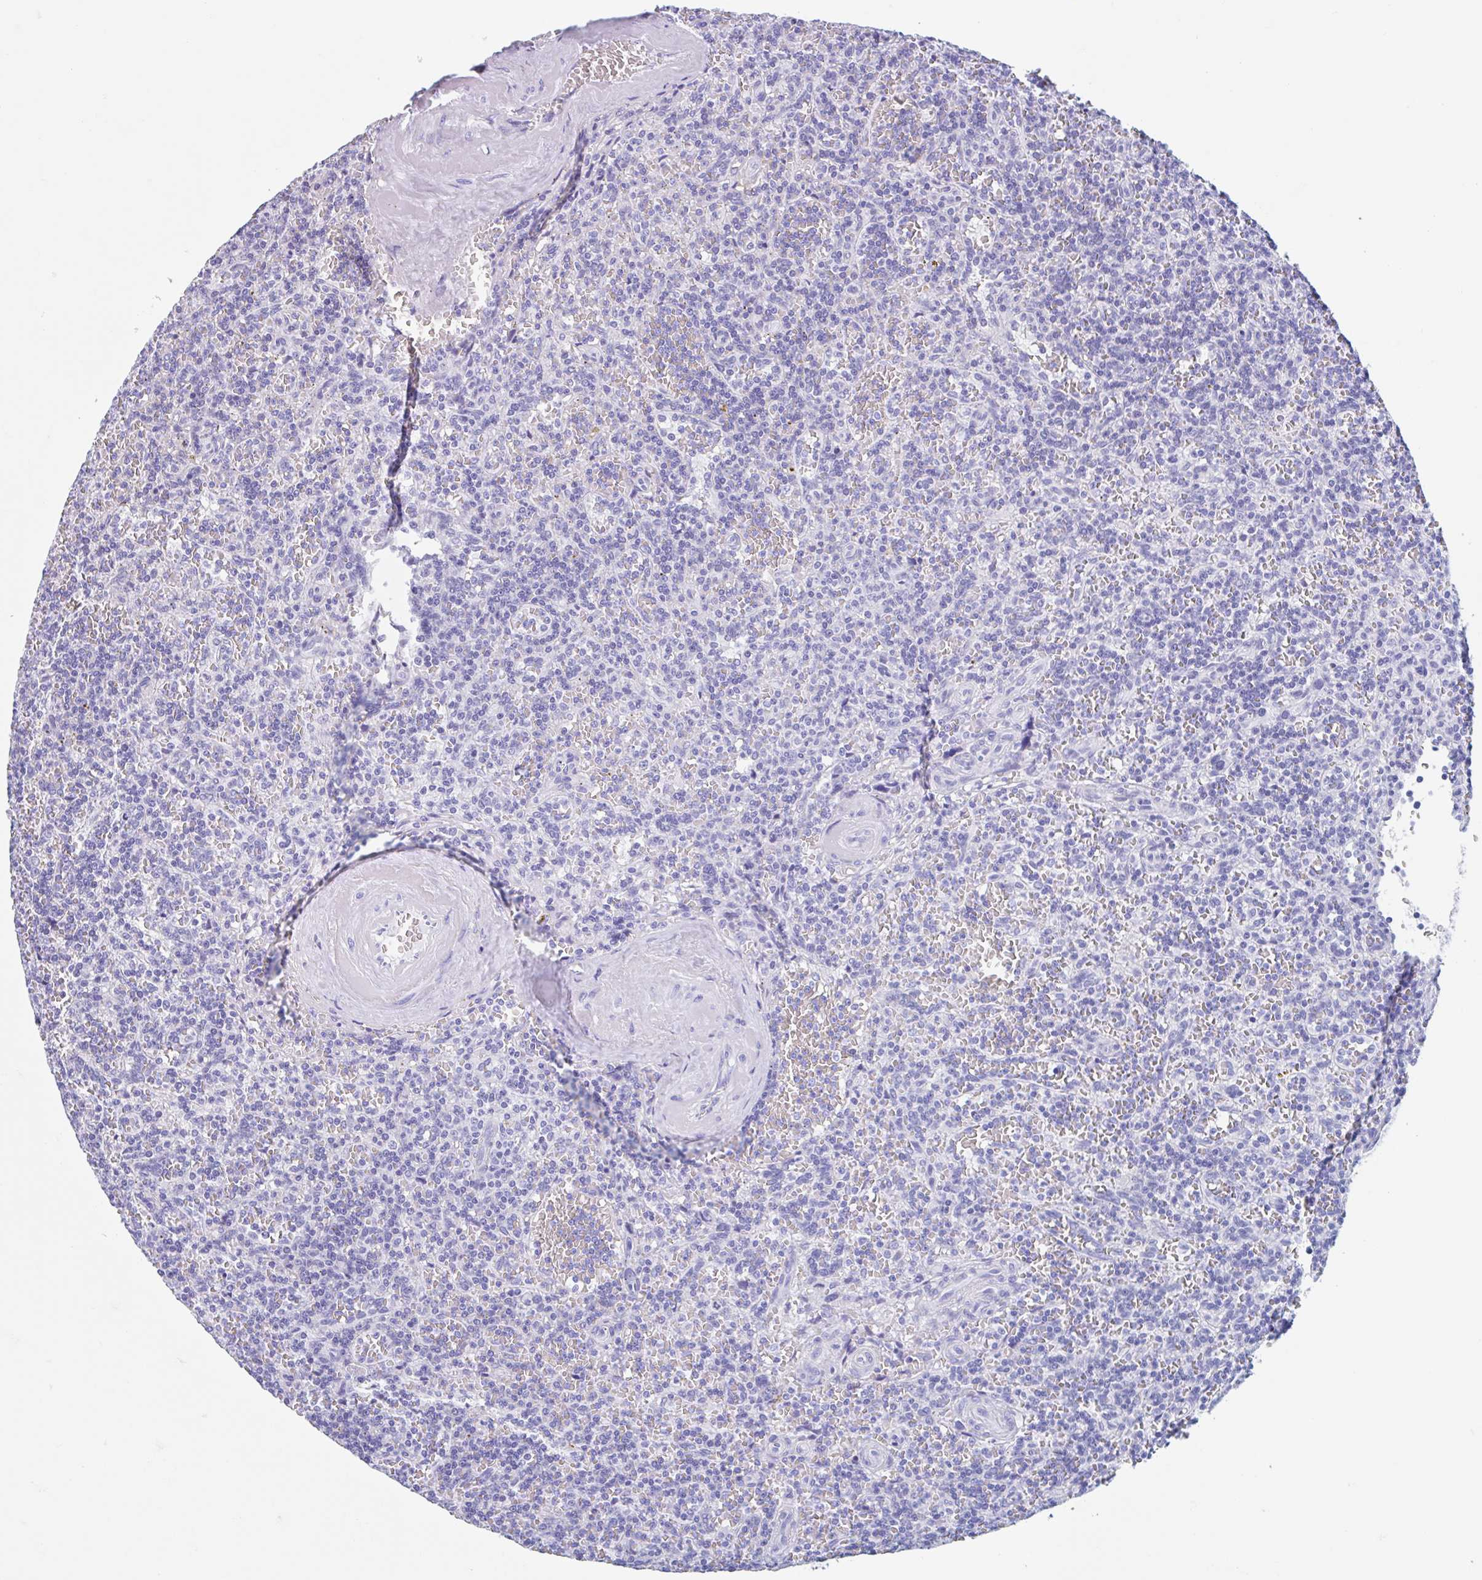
{"staining": {"intensity": "negative", "quantity": "none", "location": "none"}, "tissue": "lymphoma", "cell_type": "Tumor cells", "image_type": "cancer", "snomed": [{"axis": "morphology", "description": "Malignant lymphoma, non-Hodgkin's type, Low grade"}, {"axis": "topography", "description": "Spleen"}], "caption": "IHC photomicrograph of lymphoma stained for a protein (brown), which shows no staining in tumor cells.", "gene": "CPTP", "patient": {"sex": "male", "age": 73}}